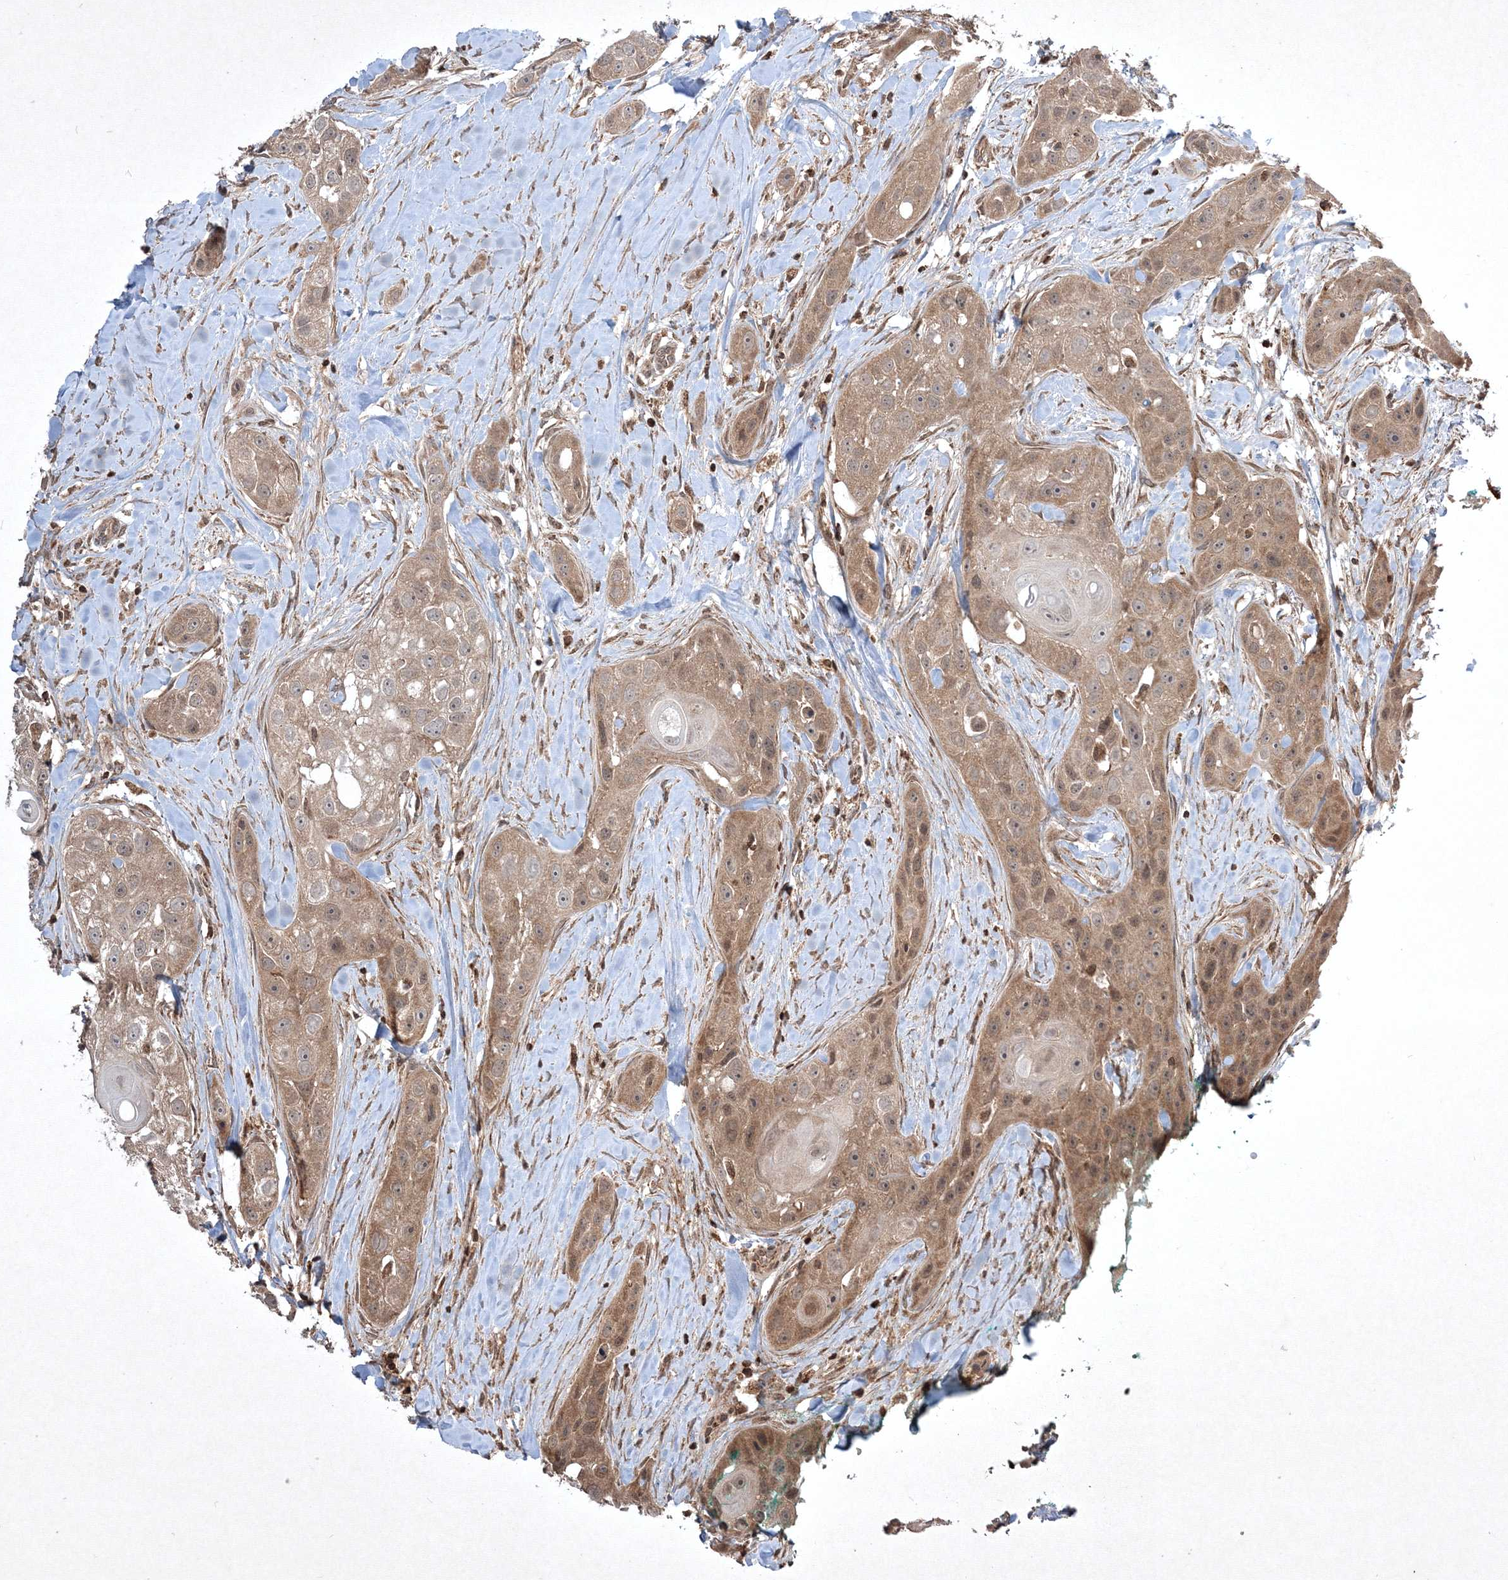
{"staining": {"intensity": "moderate", "quantity": ">75%", "location": "cytoplasmic/membranous"}, "tissue": "head and neck cancer", "cell_type": "Tumor cells", "image_type": "cancer", "snomed": [{"axis": "morphology", "description": "Normal tissue, NOS"}, {"axis": "morphology", "description": "Squamous cell carcinoma, NOS"}, {"axis": "topography", "description": "Skeletal muscle"}, {"axis": "topography", "description": "Head-Neck"}], "caption": "DAB immunohistochemical staining of human head and neck cancer displays moderate cytoplasmic/membranous protein expression in approximately >75% of tumor cells. (DAB IHC with brightfield microscopy, high magnification).", "gene": "PLTP", "patient": {"sex": "male", "age": 51}}